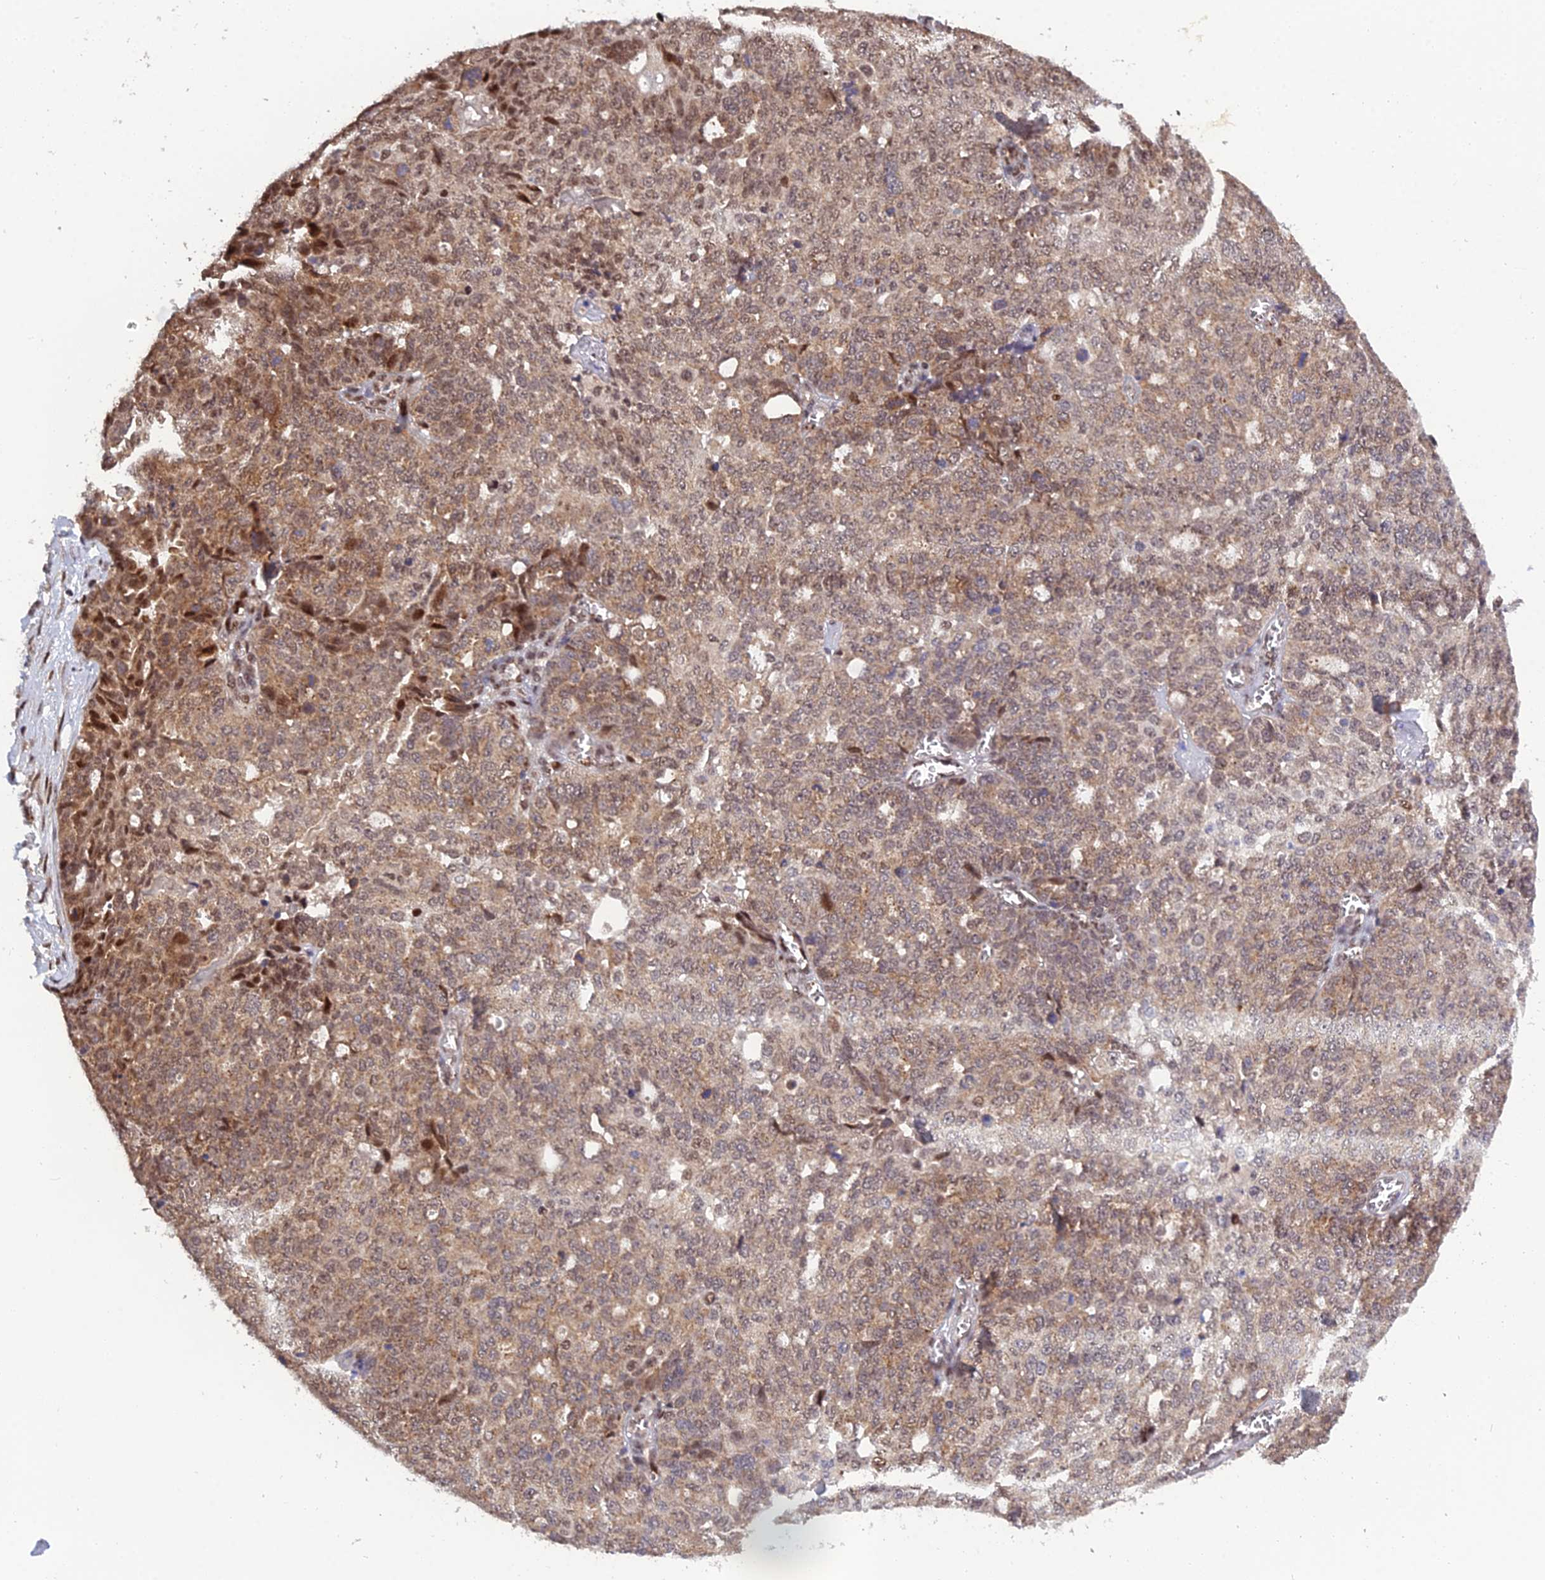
{"staining": {"intensity": "moderate", "quantity": "25%-75%", "location": "cytoplasmic/membranous,nuclear"}, "tissue": "ovarian cancer", "cell_type": "Tumor cells", "image_type": "cancer", "snomed": [{"axis": "morphology", "description": "Cystadenocarcinoma, serous, NOS"}, {"axis": "topography", "description": "Soft tissue"}, {"axis": "topography", "description": "Ovary"}], "caption": "Ovarian serous cystadenocarcinoma was stained to show a protein in brown. There is medium levels of moderate cytoplasmic/membranous and nuclear staining in about 25%-75% of tumor cells. The staining is performed using DAB brown chromogen to label protein expression. The nuclei are counter-stained blue using hematoxylin.", "gene": "ARL2", "patient": {"sex": "female", "age": 57}}